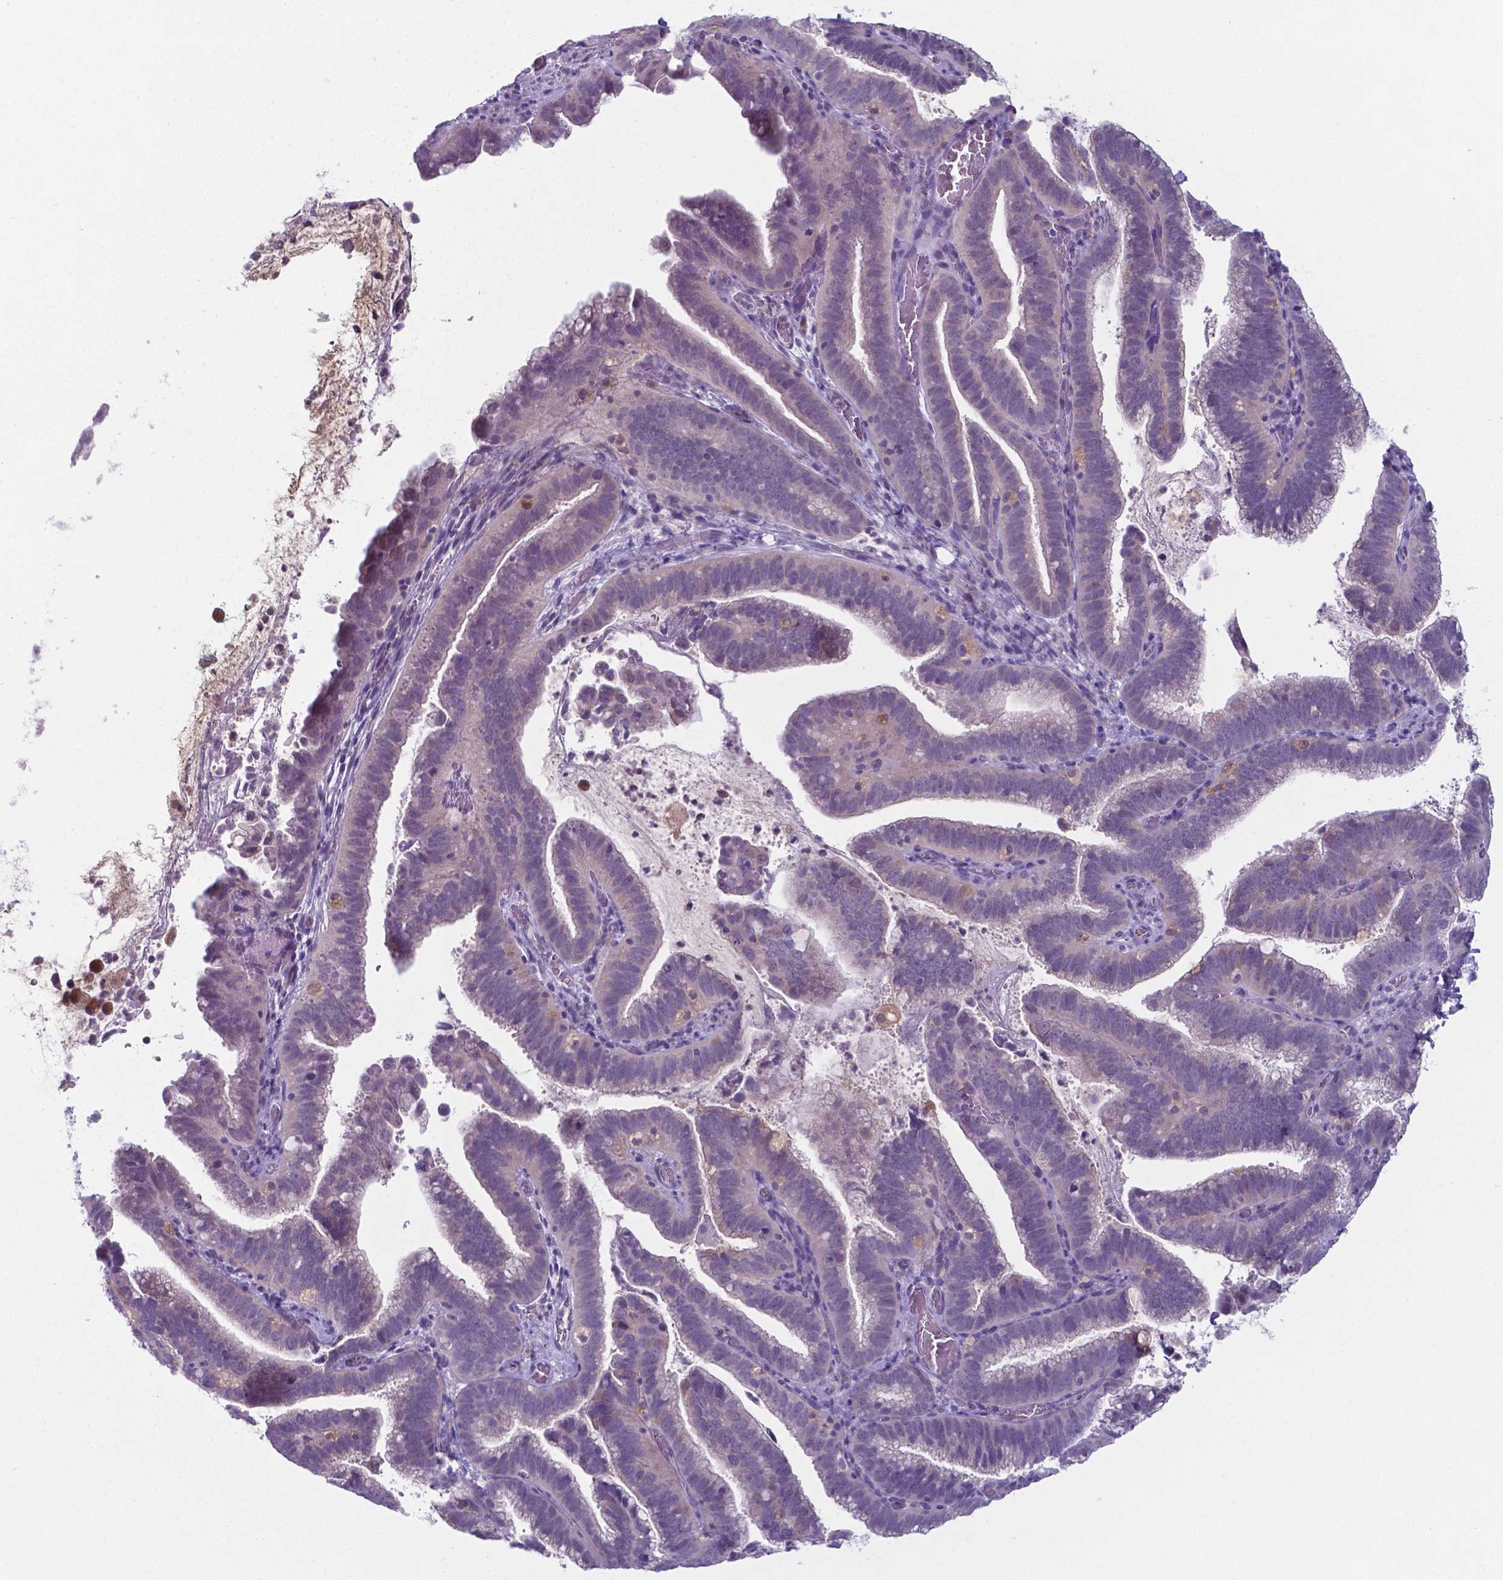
{"staining": {"intensity": "negative", "quantity": "none", "location": "none"}, "tissue": "cervical cancer", "cell_type": "Tumor cells", "image_type": "cancer", "snomed": [{"axis": "morphology", "description": "Adenocarcinoma, NOS"}, {"axis": "topography", "description": "Cervix"}], "caption": "Tumor cells are negative for protein expression in human cervical adenocarcinoma. (Immunohistochemistry (ihc), brightfield microscopy, high magnification).", "gene": "AP5B1", "patient": {"sex": "female", "age": 61}}